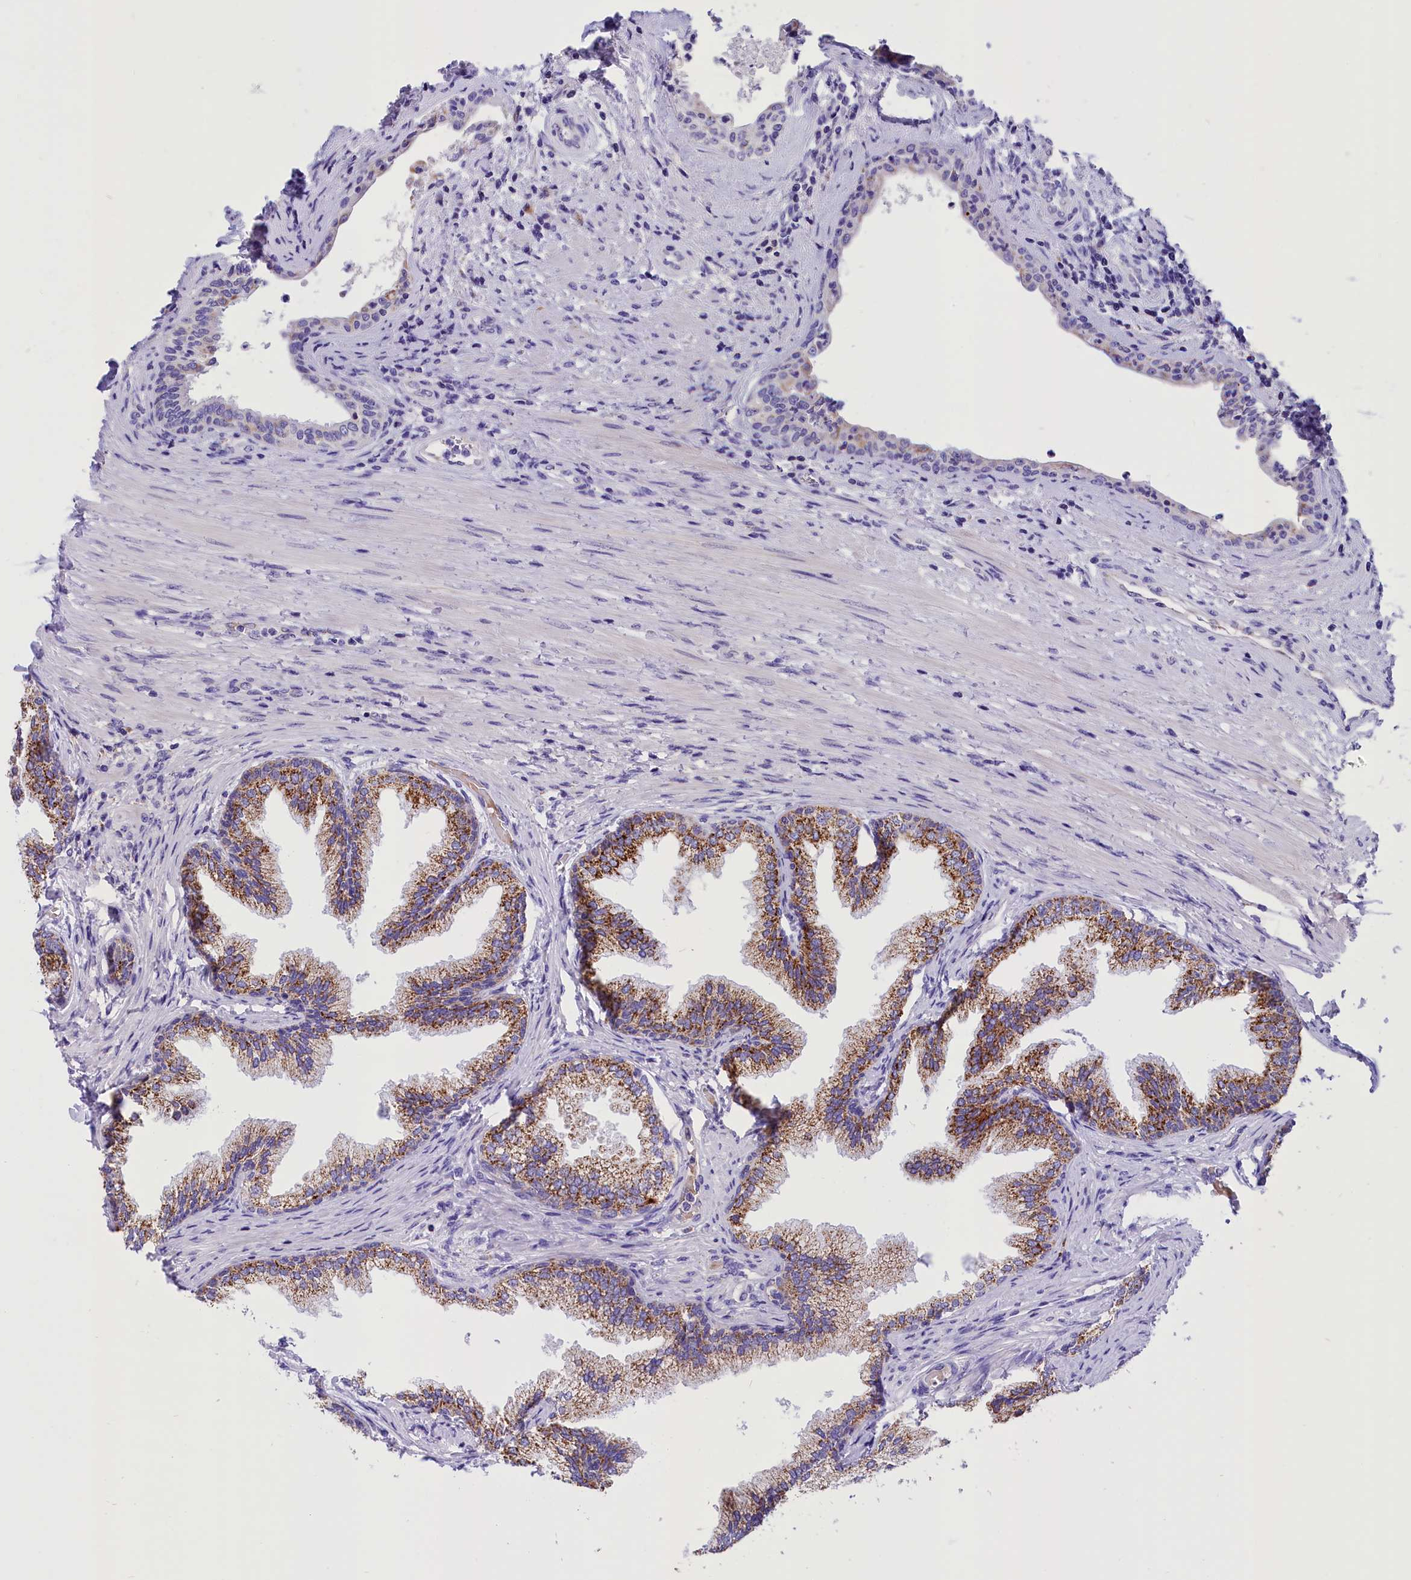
{"staining": {"intensity": "strong", "quantity": "25%-75%", "location": "cytoplasmic/membranous"}, "tissue": "prostate", "cell_type": "Glandular cells", "image_type": "normal", "snomed": [{"axis": "morphology", "description": "Normal tissue, NOS"}, {"axis": "topography", "description": "Prostate"}], "caption": "Brown immunohistochemical staining in unremarkable human prostate reveals strong cytoplasmic/membranous staining in approximately 25%-75% of glandular cells.", "gene": "ABAT", "patient": {"sex": "male", "age": 76}}